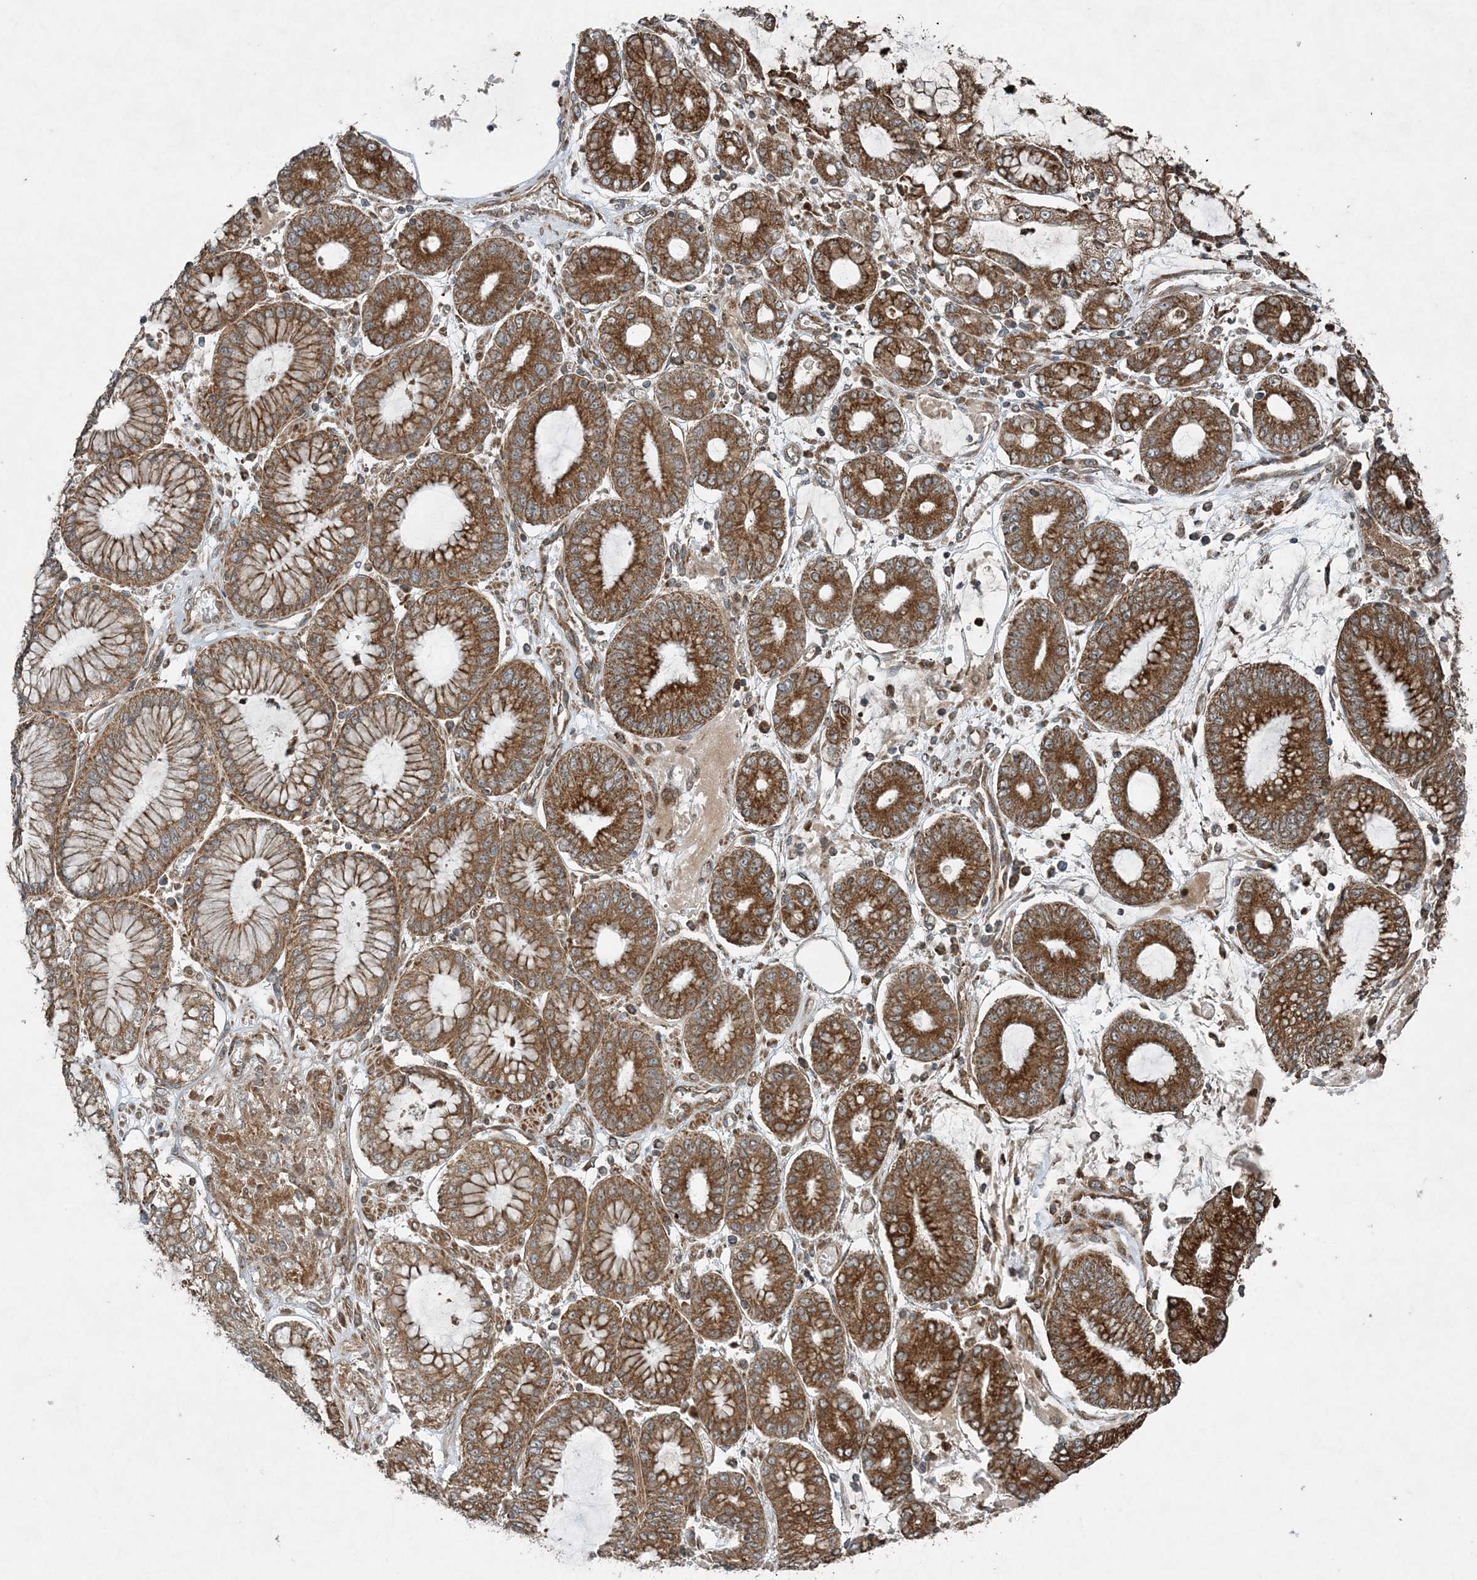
{"staining": {"intensity": "strong", "quantity": ">75%", "location": "cytoplasmic/membranous"}, "tissue": "stomach cancer", "cell_type": "Tumor cells", "image_type": "cancer", "snomed": [{"axis": "morphology", "description": "Adenocarcinoma, NOS"}, {"axis": "topography", "description": "Stomach"}], "caption": "A brown stain highlights strong cytoplasmic/membranous staining of a protein in stomach adenocarcinoma tumor cells. (brown staining indicates protein expression, while blue staining denotes nuclei).", "gene": "COPS7B", "patient": {"sex": "male", "age": 76}}